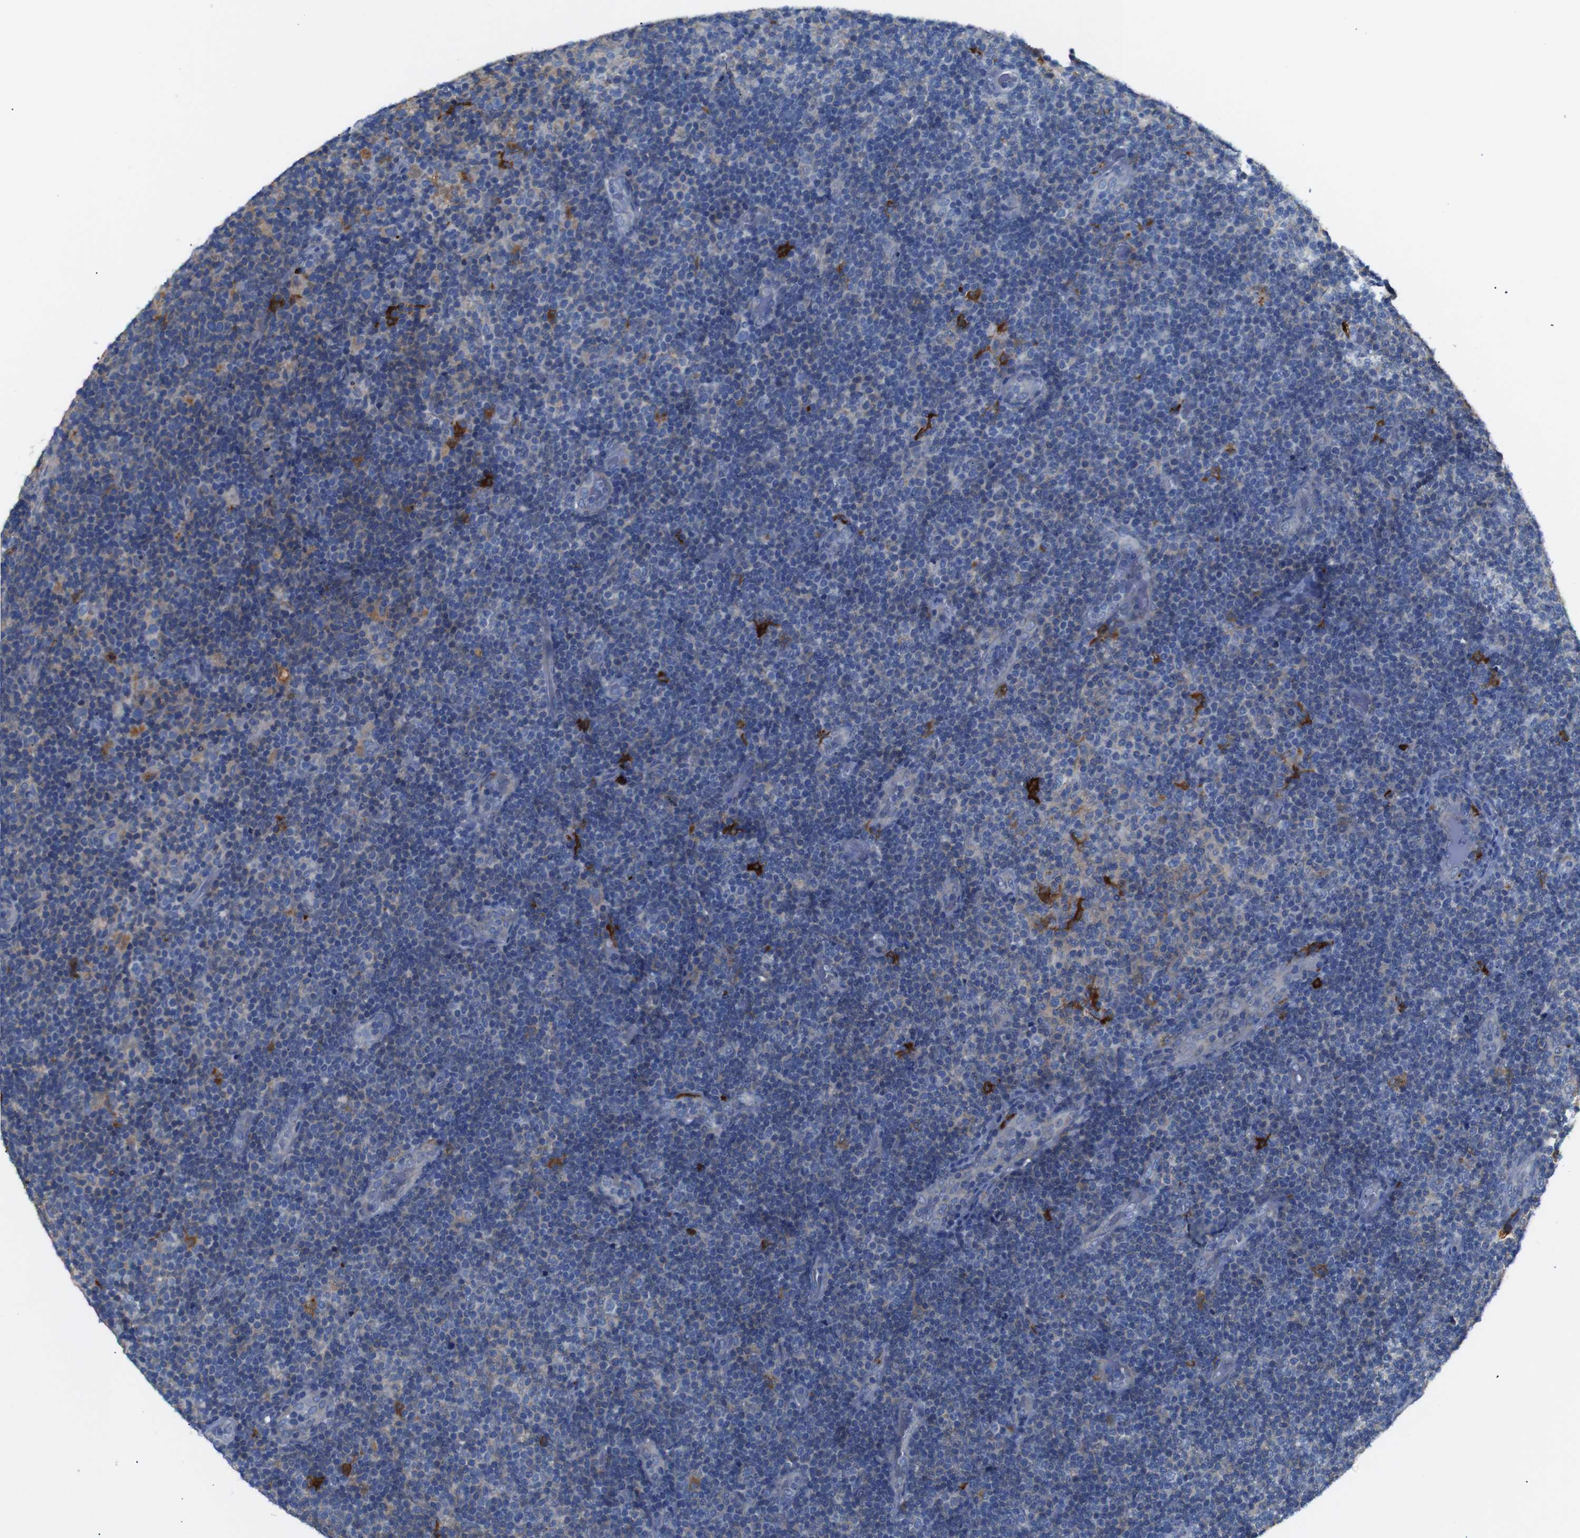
{"staining": {"intensity": "weak", "quantity": "<25%", "location": "cytoplasmic/membranous"}, "tissue": "lymphoma", "cell_type": "Tumor cells", "image_type": "cancer", "snomed": [{"axis": "morphology", "description": "Malignant lymphoma, non-Hodgkin's type, Low grade"}, {"axis": "topography", "description": "Lymph node"}], "caption": "Lymphoma stained for a protein using IHC demonstrates no positivity tumor cells.", "gene": "ALOX15", "patient": {"sex": "male", "age": 83}}